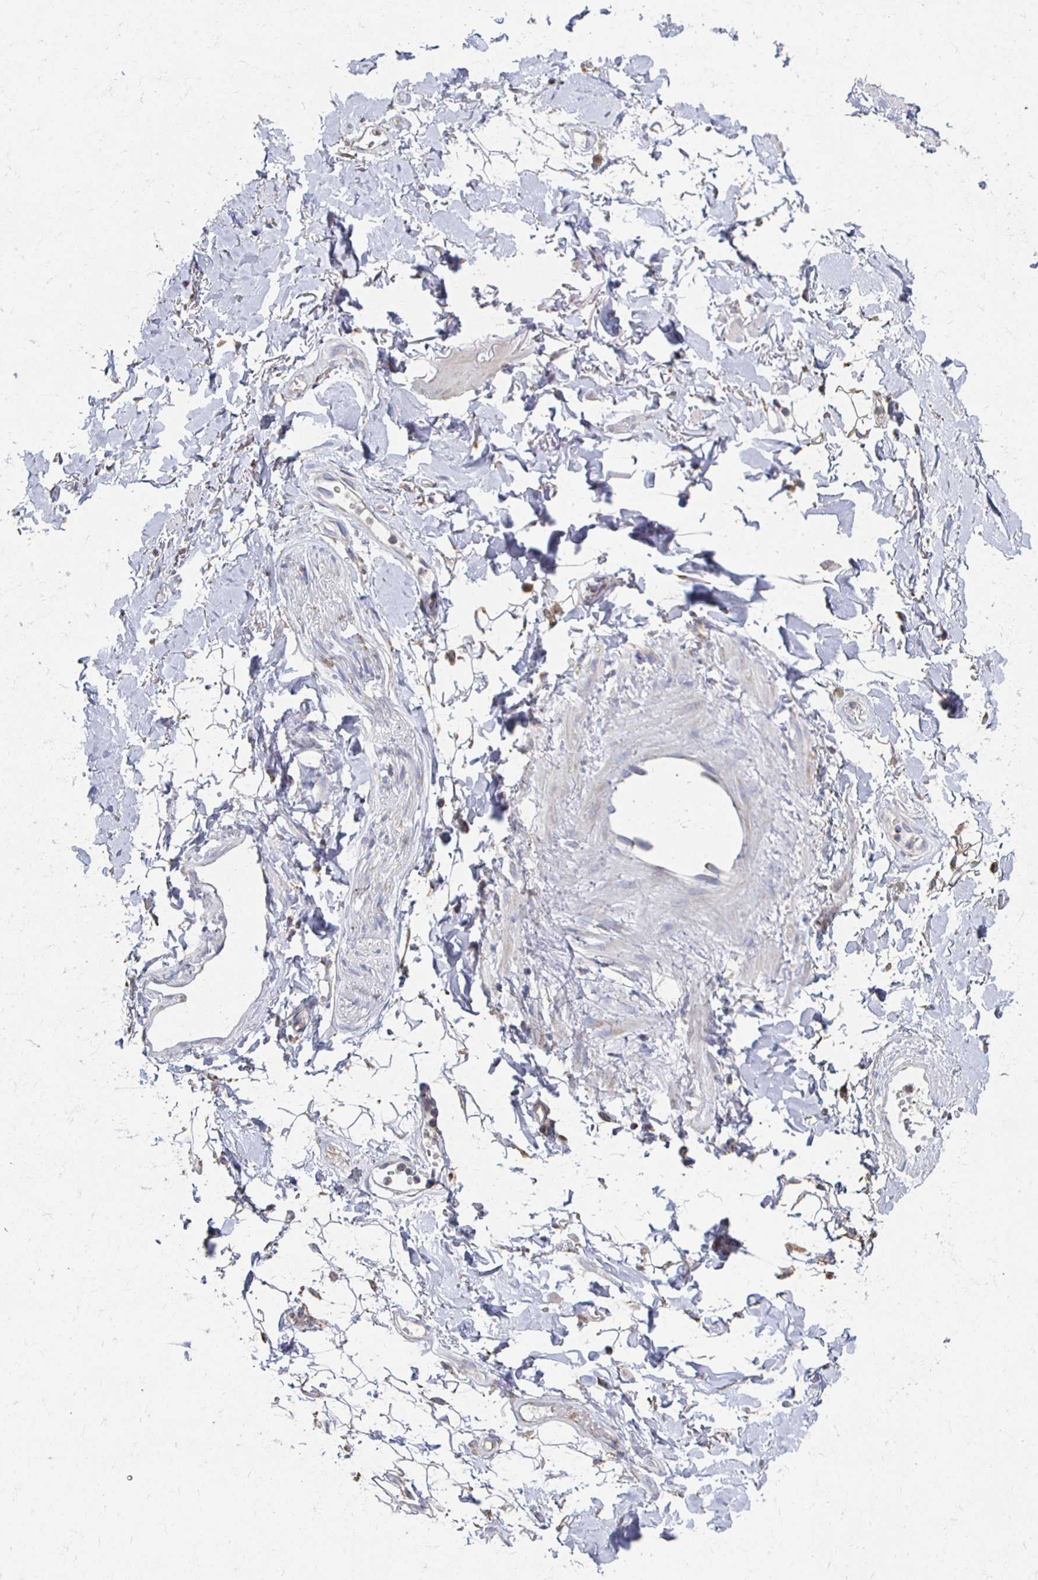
{"staining": {"intensity": "negative", "quantity": "none", "location": "none"}, "tissue": "adipose tissue", "cell_type": "Adipocytes", "image_type": "normal", "snomed": [{"axis": "morphology", "description": "Normal tissue, NOS"}, {"axis": "topography", "description": "Anal"}, {"axis": "topography", "description": "Peripheral nerve tissue"}], "caption": "Protein analysis of unremarkable adipose tissue shows no significant positivity in adipocytes.", "gene": "CX3CR1", "patient": {"sex": "male", "age": 78}}